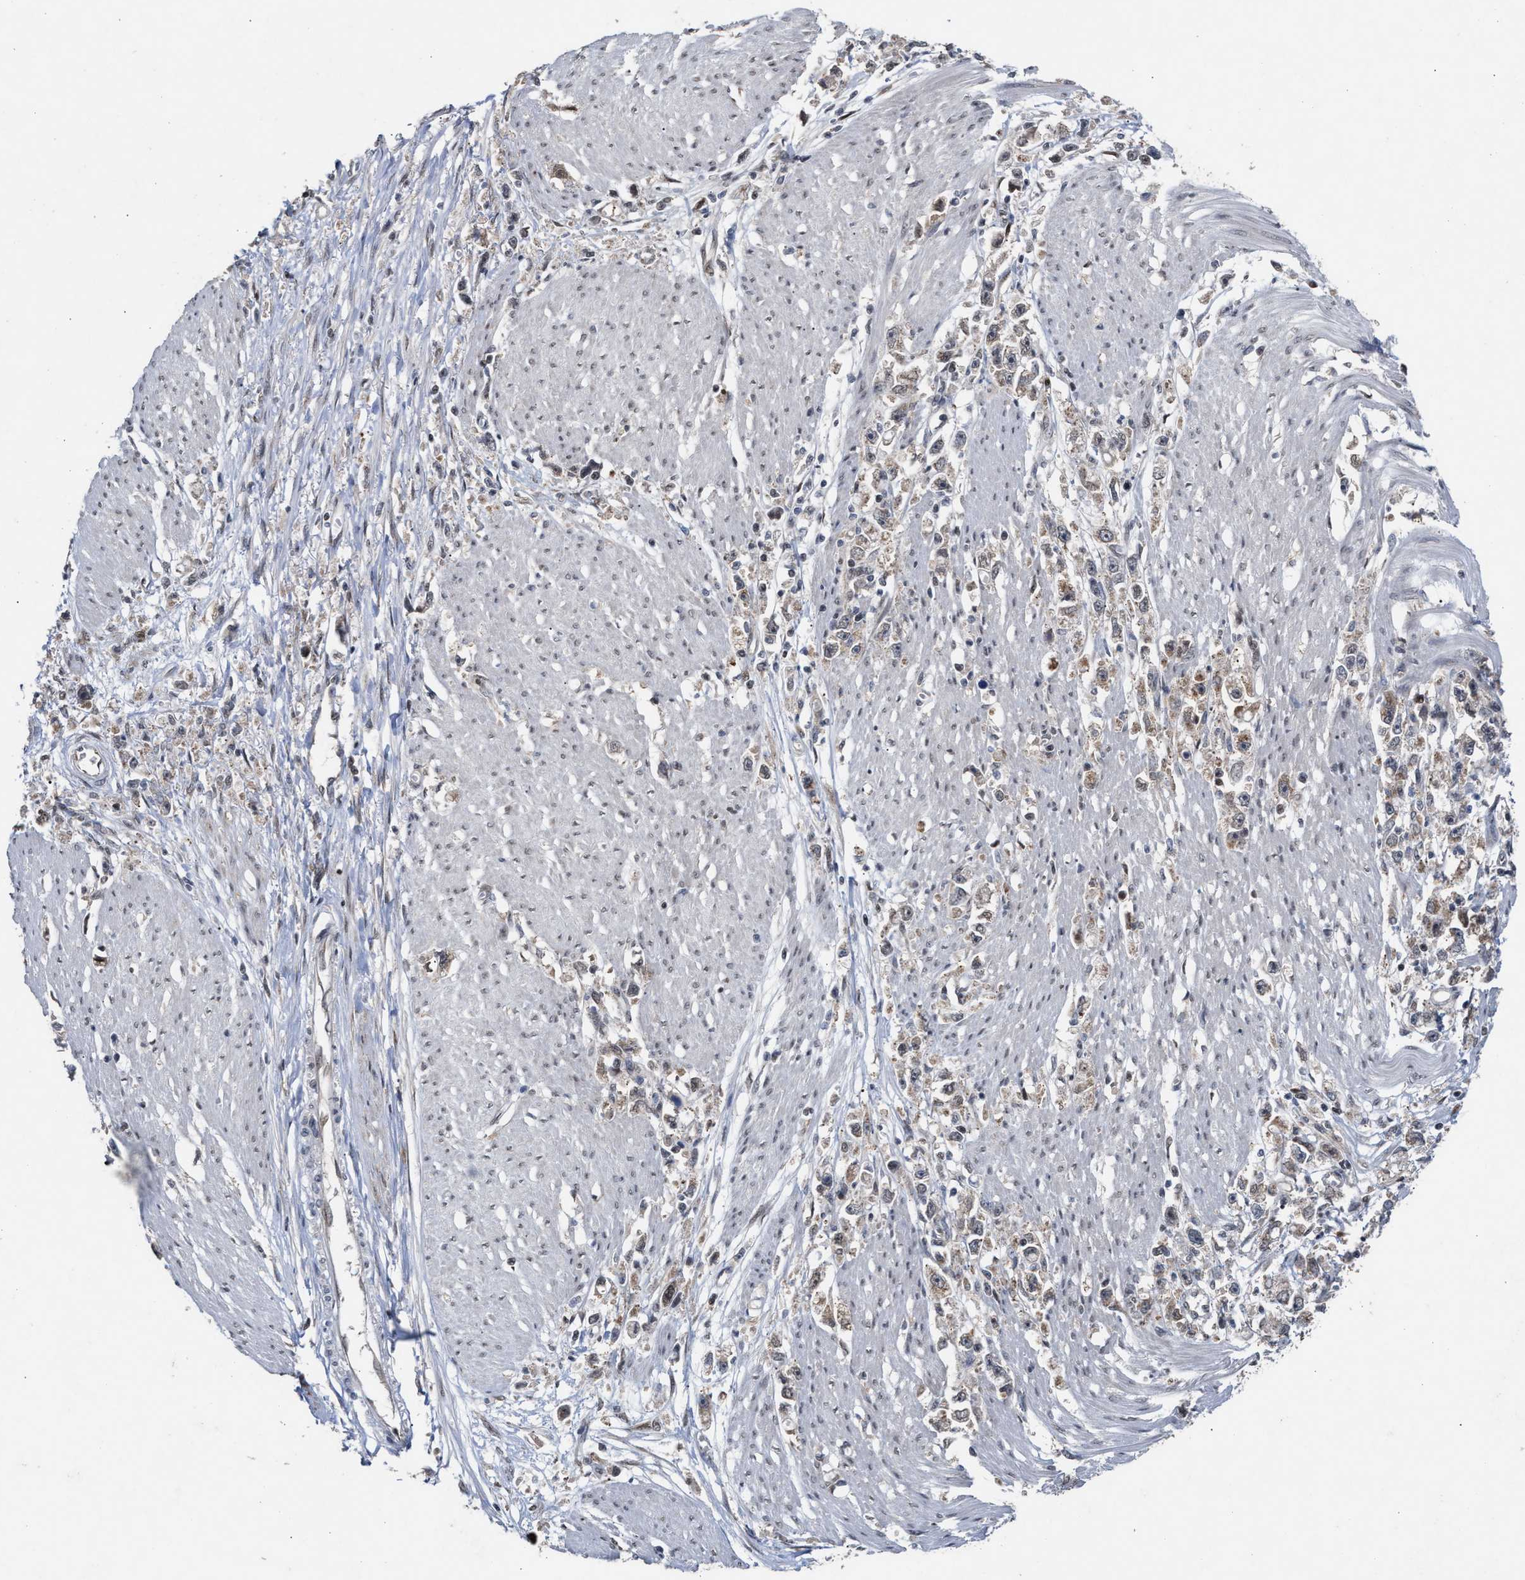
{"staining": {"intensity": "weak", "quantity": ">75%", "location": "cytoplasmic/membranous"}, "tissue": "stomach cancer", "cell_type": "Tumor cells", "image_type": "cancer", "snomed": [{"axis": "morphology", "description": "Adenocarcinoma, NOS"}, {"axis": "topography", "description": "Stomach"}], "caption": "DAB immunohistochemical staining of stomach cancer (adenocarcinoma) exhibits weak cytoplasmic/membranous protein expression in approximately >75% of tumor cells.", "gene": "MKNK2", "patient": {"sex": "female", "age": 59}}